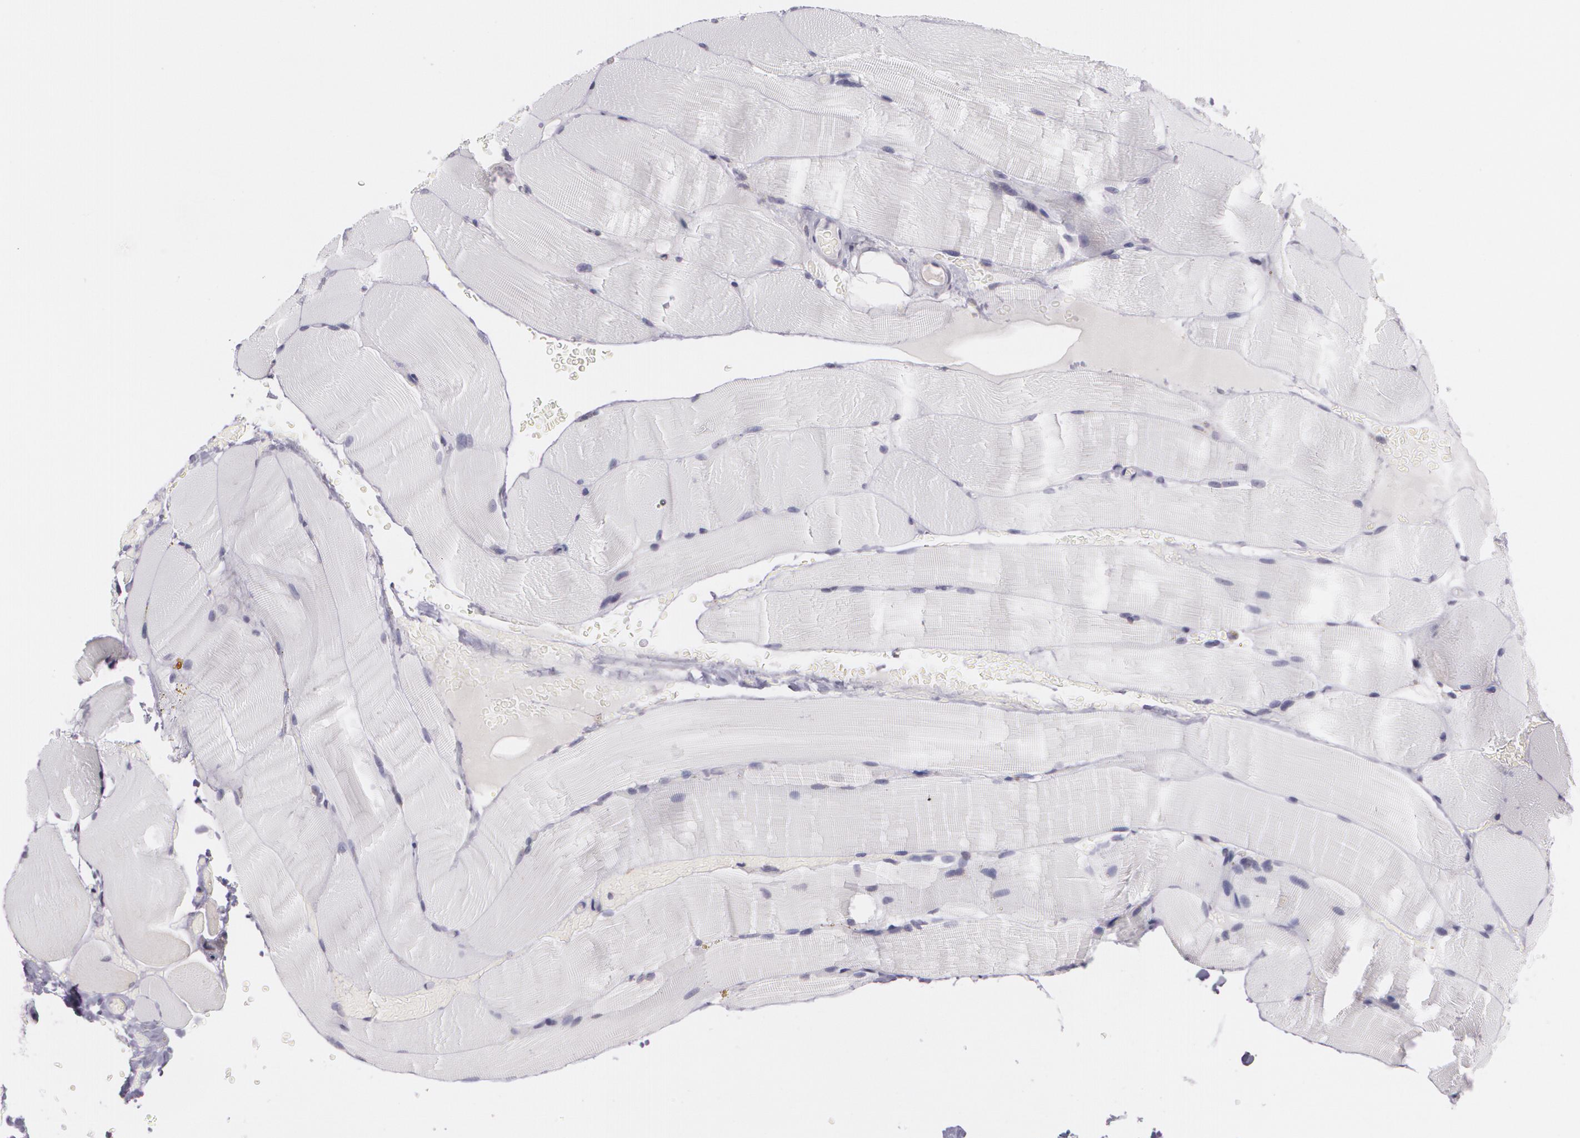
{"staining": {"intensity": "negative", "quantity": "none", "location": "none"}, "tissue": "parathyroid gland", "cell_type": "Glandular cells", "image_type": "normal", "snomed": [{"axis": "morphology", "description": "Normal tissue, NOS"}, {"axis": "topography", "description": "Skeletal muscle"}, {"axis": "topography", "description": "Parathyroid gland"}], "caption": "The immunohistochemistry (IHC) photomicrograph has no significant positivity in glandular cells of parathyroid gland.", "gene": "CILK1", "patient": {"sex": "female", "age": 37}}